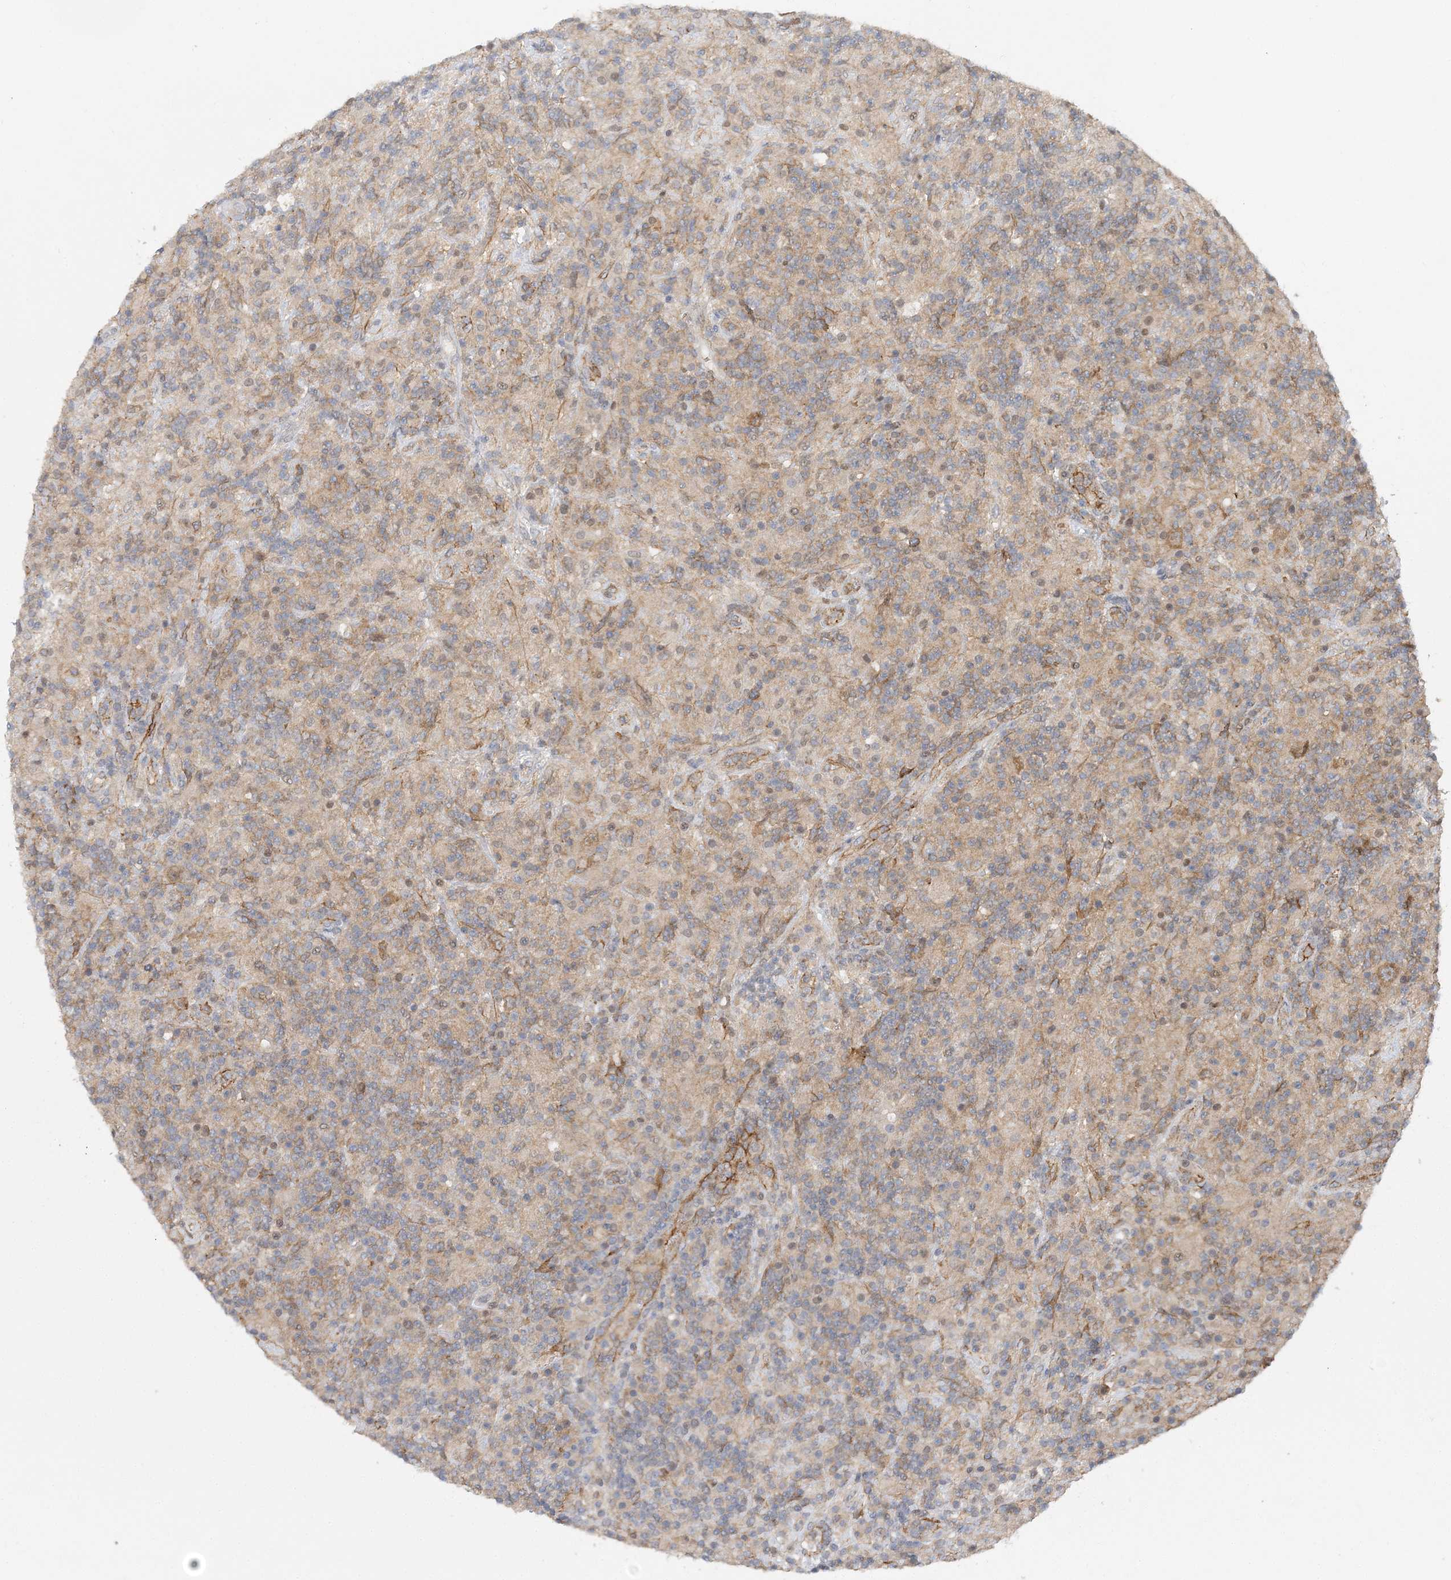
{"staining": {"intensity": "moderate", "quantity": ">75%", "location": "cytoplasmic/membranous"}, "tissue": "lymphoma", "cell_type": "Tumor cells", "image_type": "cancer", "snomed": [{"axis": "morphology", "description": "Hodgkin's disease, NOS"}, {"axis": "topography", "description": "Lymph node"}], "caption": "An image showing moderate cytoplasmic/membranous positivity in about >75% of tumor cells in Hodgkin's disease, as visualized by brown immunohistochemical staining.", "gene": "MAT2B", "patient": {"sex": "male", "age": 70}}